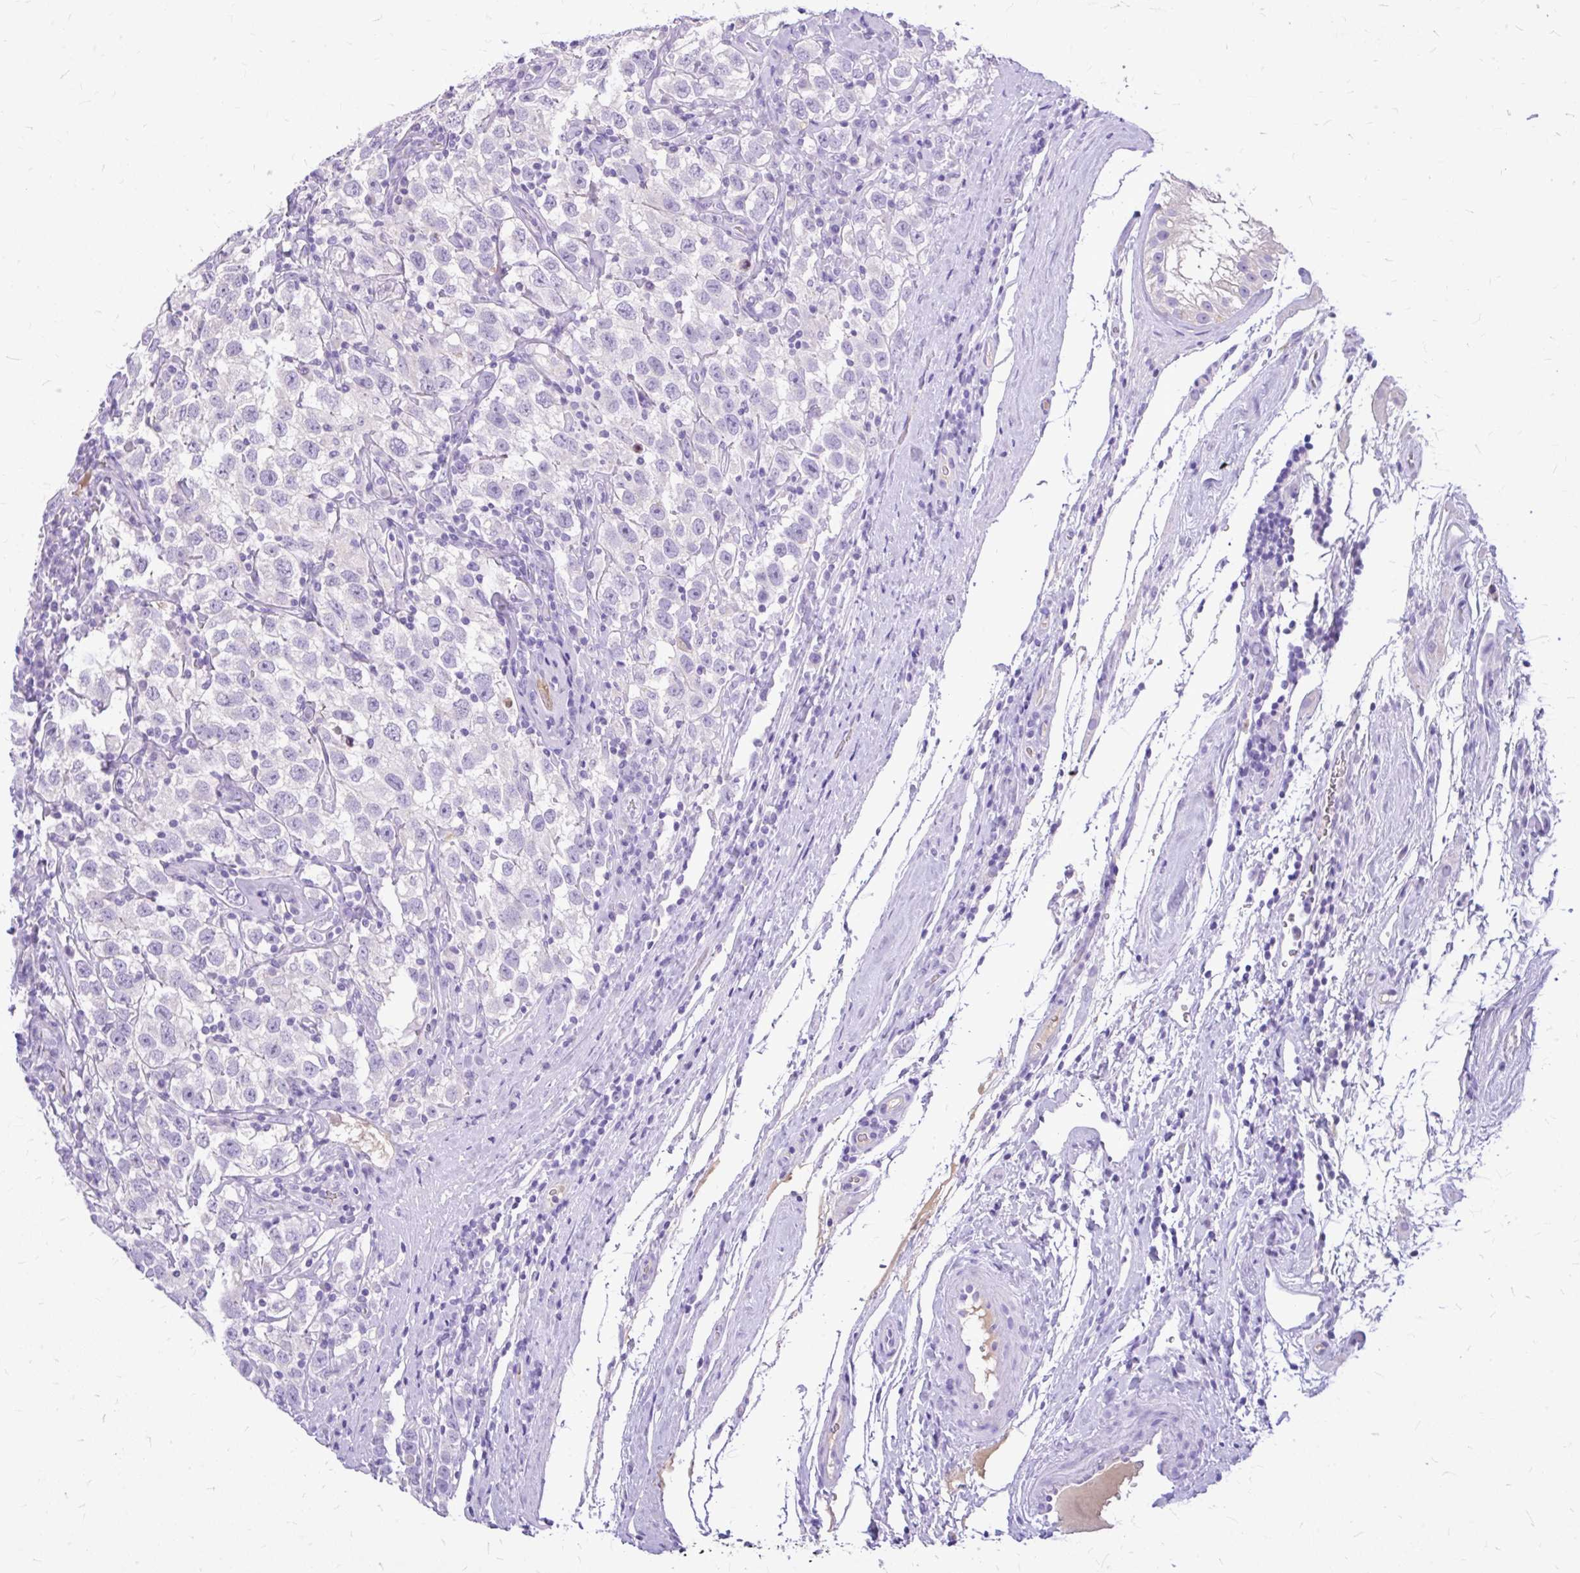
{"staining": {"intensity": "negative", "quantity": "none", "location": "none"}, "tissue": "testis cancer", "cell_type": "Tumor cells", "image_type": "cancer", "snomed": [{"axis": "morphology", "description": "Seminoma, NOS"}, {"axis": "topography", "description": "Testis"}], "caption": "Human testis cancer (seminoma) stained for a protein using IHC shows no positivity in tumor cells.", "gene": "MAP1LC3A", "patient": {"sex": "male", "age": 41}}